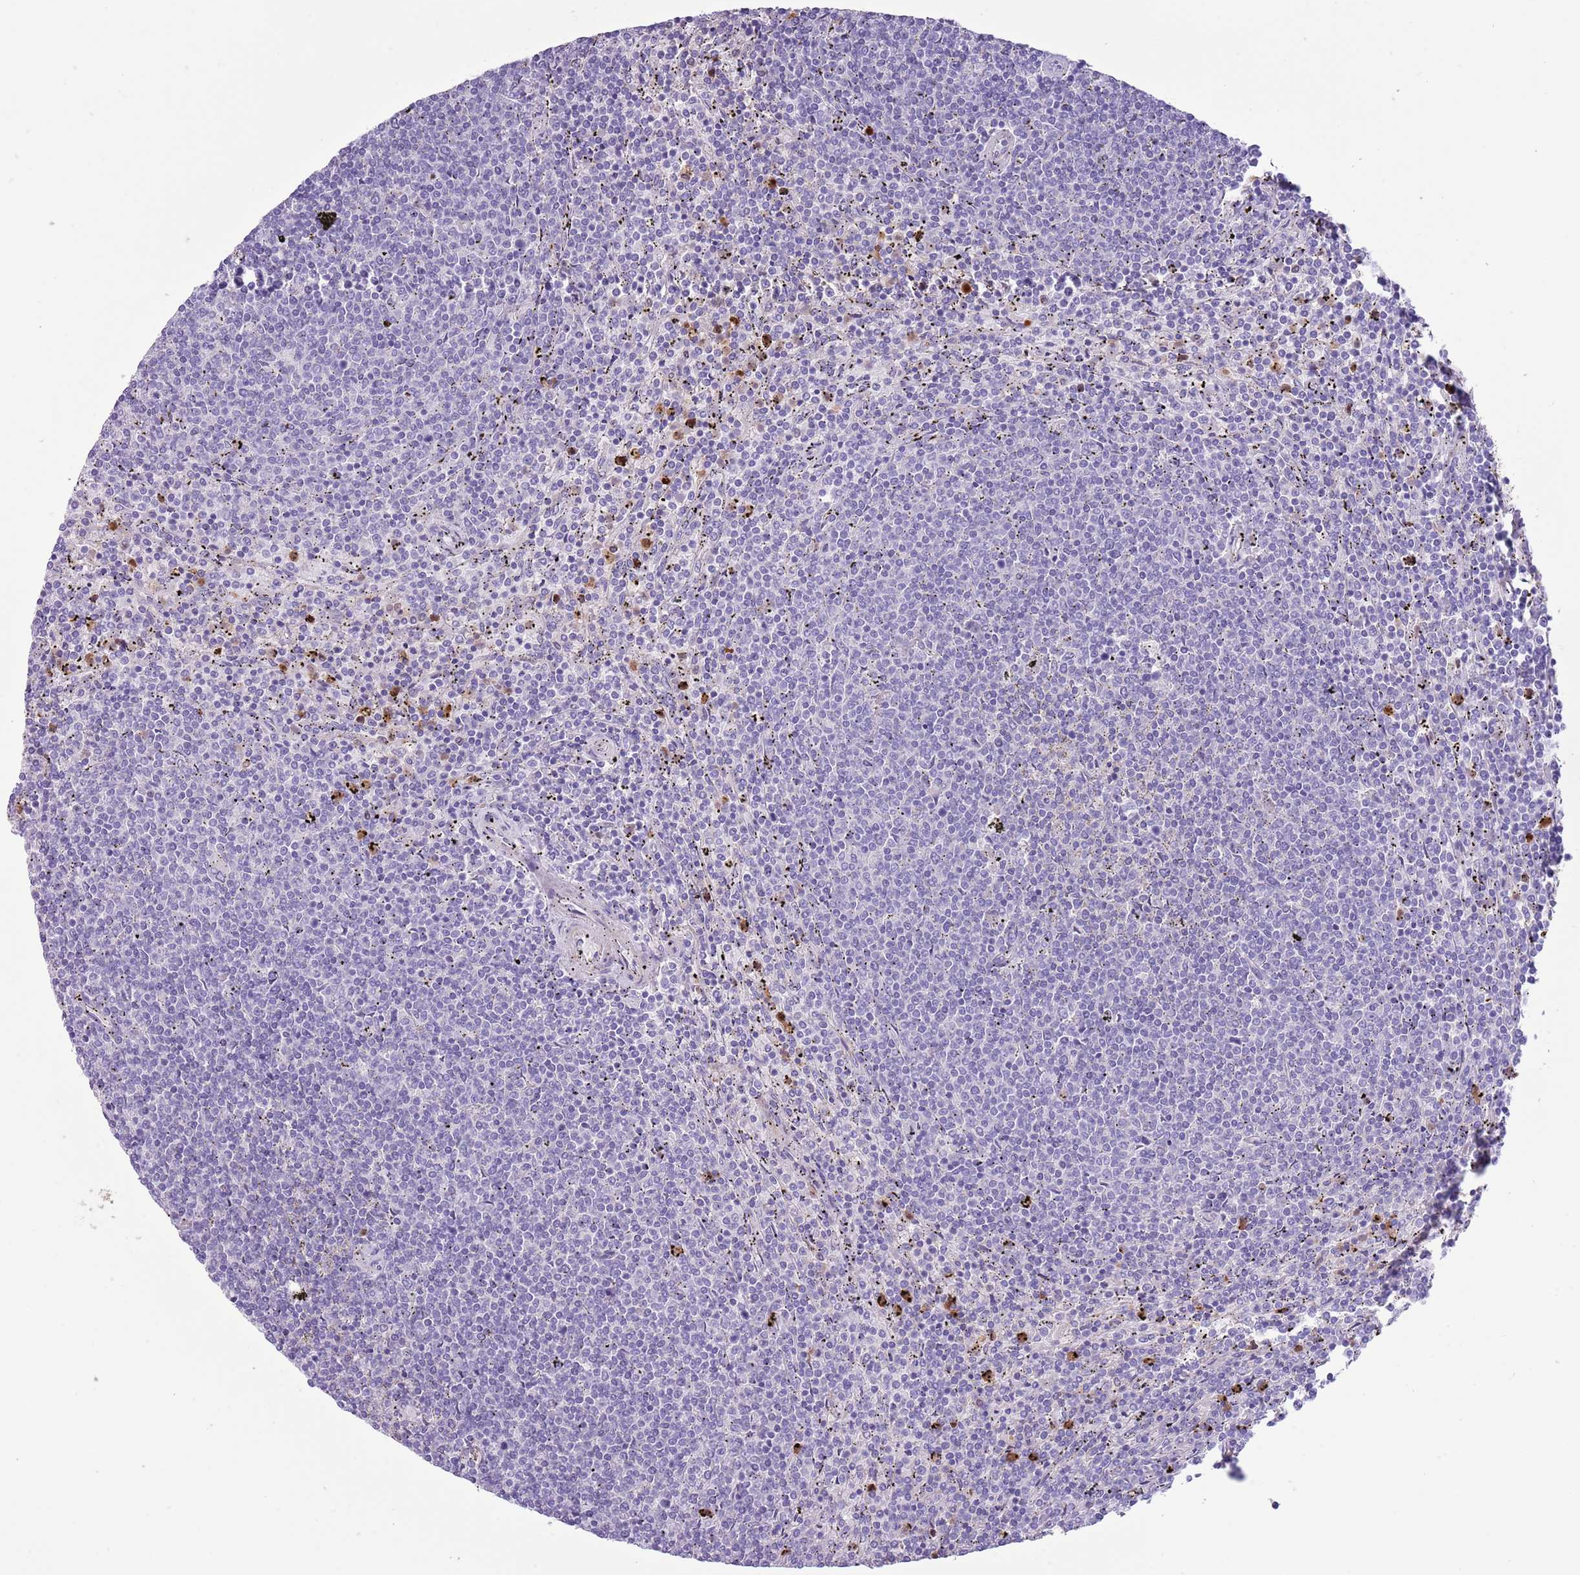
{"staining": {"intensity": "negative", "quantity": "none", "location": "none"}, "tissue": "lymphoma", "cell_type": "Tumor cells", "image_type": "cancer", "snomed": [{"axis": "morphology", "description": "Malignant lymphoma, non-Hodgkin's type, Low grade"}, {"axis": "topography", "description": "Spleen"}], "caption": "The photomicrograph exhibits no staining of tumor cells in lymphoma.", "gene": "OR6M1", "patient": {"sex": "female", "age": 50}}